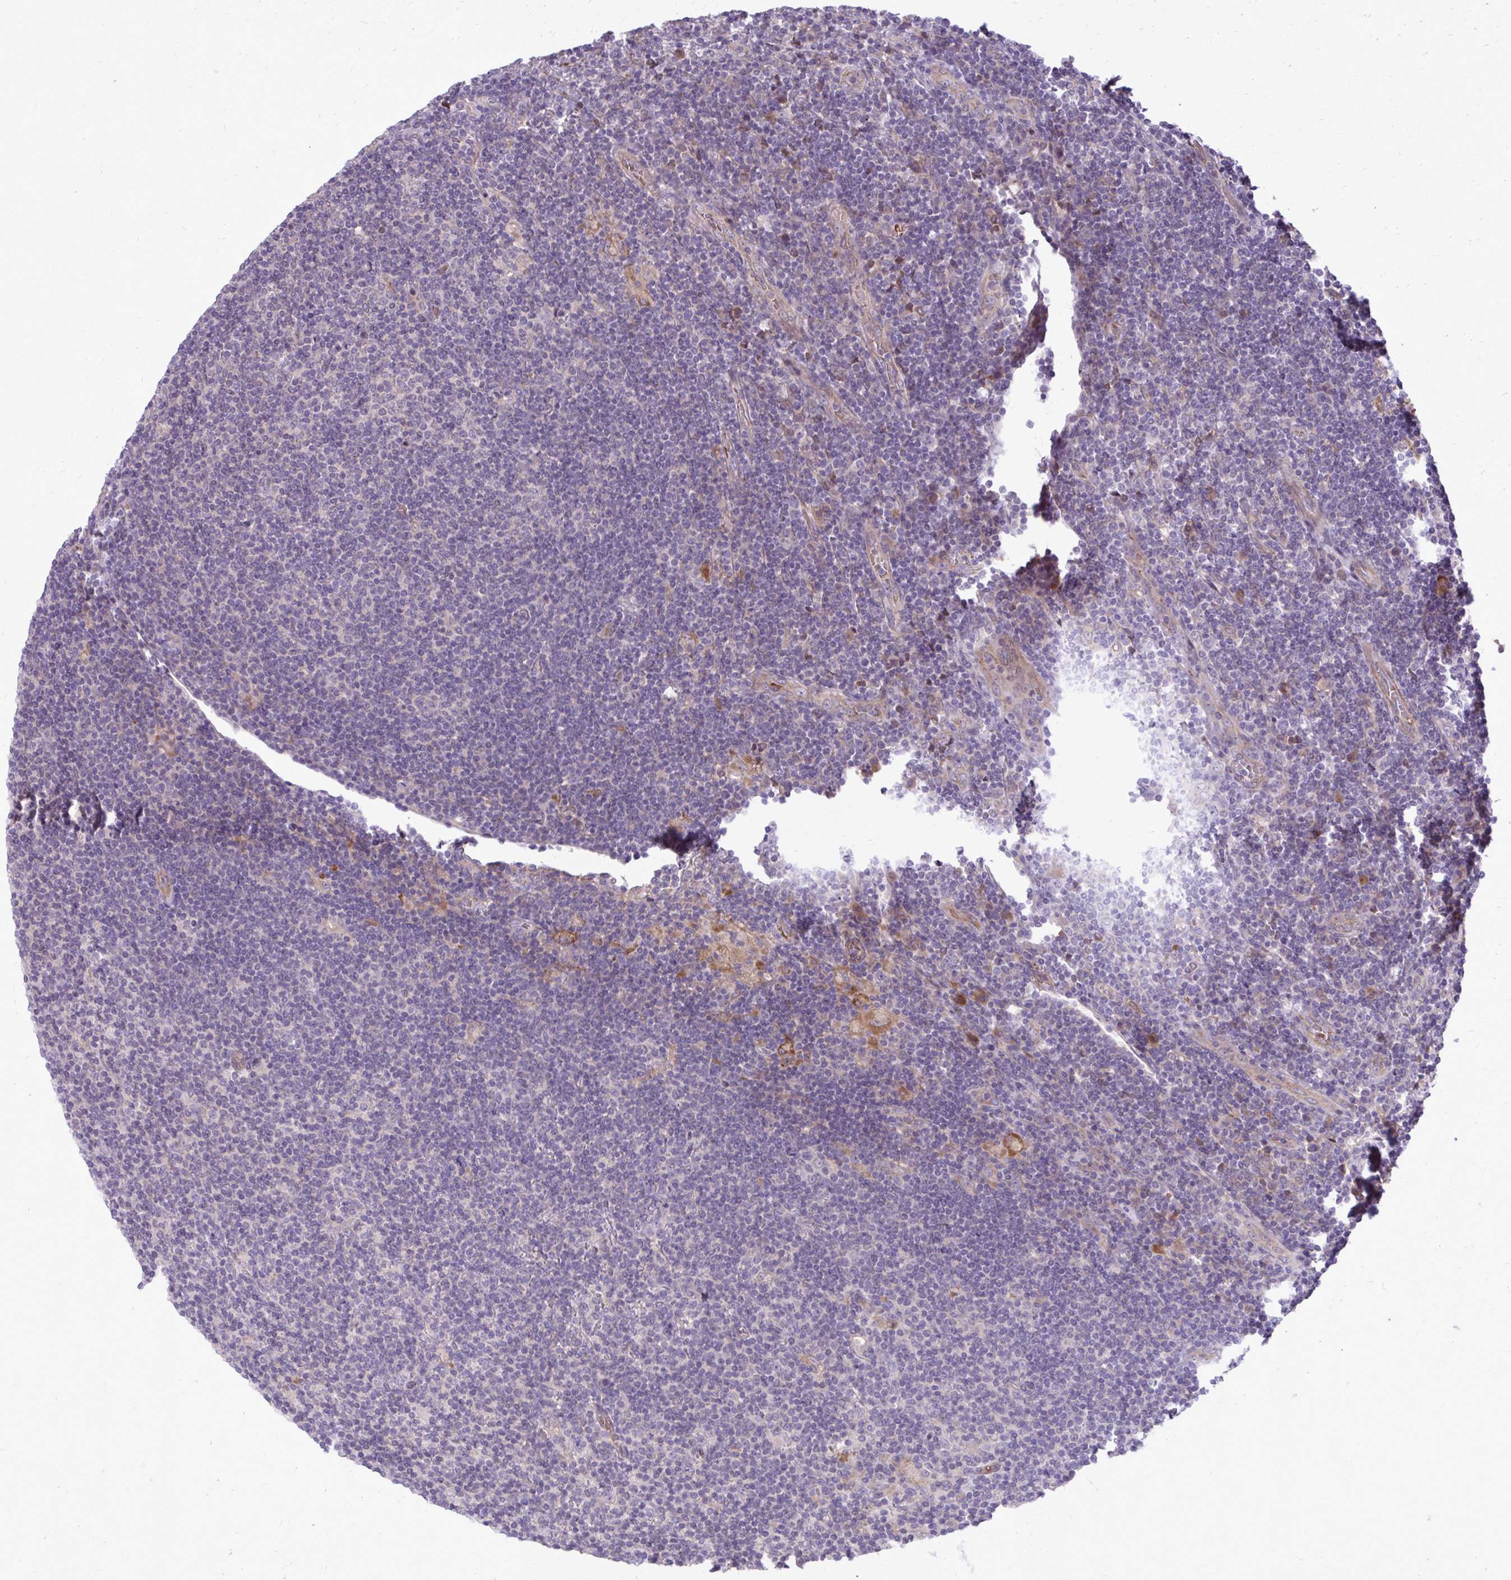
{"staining": {"intensity": "negative", "quantity": "none", "location": "none"}, "tissue": "lymphoma", "cell_type": "Tumor cells", "image_type": "cancer", "snomed": [{"axis": "morphology", "description": "Hodgkin's disease, NOS"}, {"axis": "topography", "description": "Lymph node"}], "caption": "A histopathology image of human Hodgkin's disease is negative for staining in tumor cells.", "gene": "SNF8", "patient": {"sex": "male", "age": 40}}